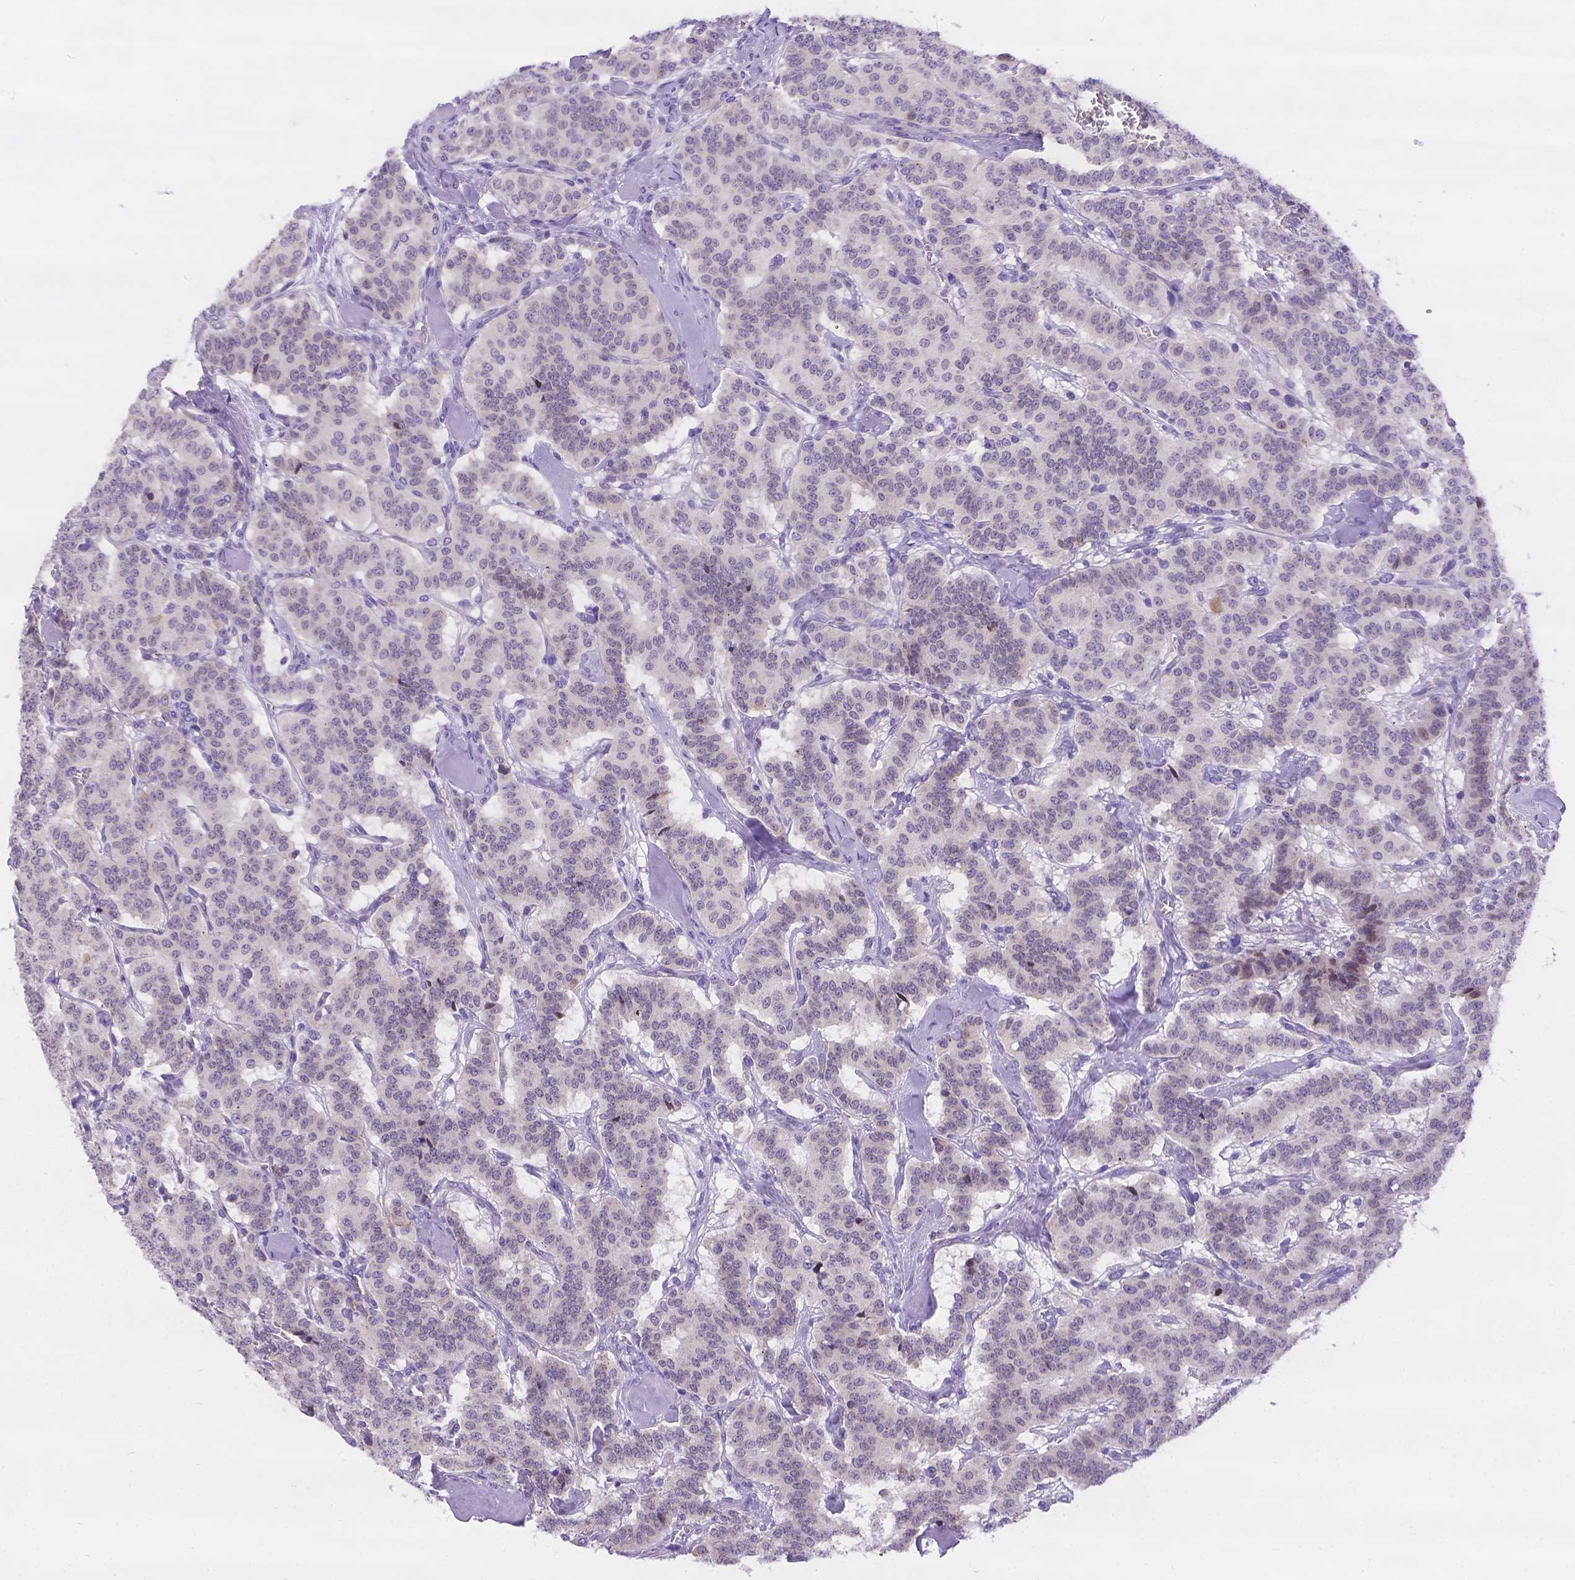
{"staining": {"intensity": "negative", "quantity": "none", "location": "none"}, "tissue": "carcinoid", "cell_type": "Tumor cells", "image_type": "cancer", "snomed": [{"axis": "morphology", "description": "Normal tissue, NOS"}, {"axis": "morphology", "description": "Carcinoid, malignant, NOS"}, {"axis": "topography", "description": "Lung"}], "caption": "Immunohistochemistry (IHC) micrograph of neoplastic tissue: carcinoid stained with DAB demonstrates no significant protein staining in tumor cells.", "gene": "DLEC1", "patient": {"sex": "female", "age": 46}}